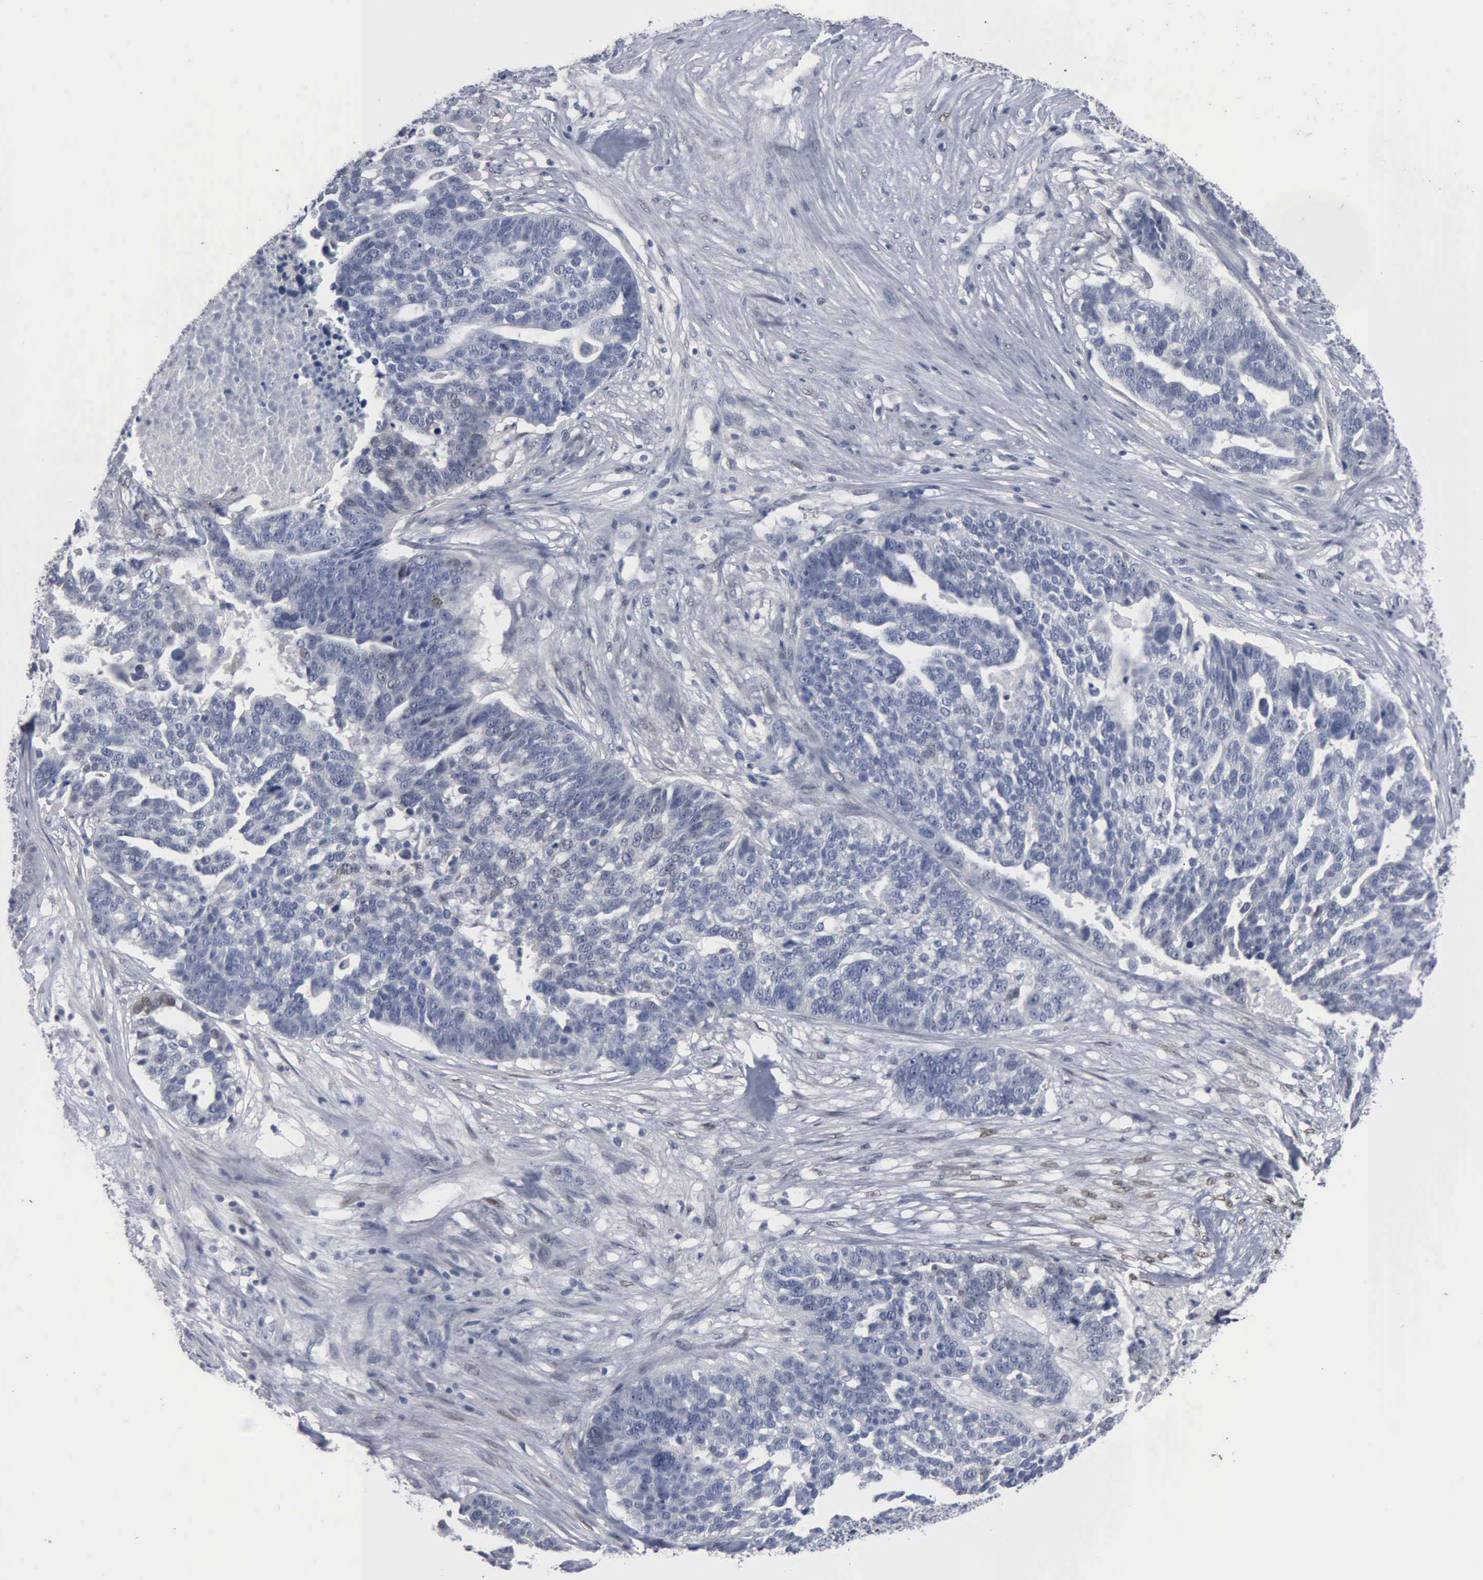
{"staining": {"intensity": "negative", "quantity": "none", "location": "none"}, "tissue": "ovarian cancer", "cell_type": "Tumor cells", "image_type": "cancer", "snomed": [{"axis": "morphology", "description": "Cystadenocarcinoma, serous, NOS"}, {"axis": "topography", "description": "Ovary"}], "caption": "Immunohistochemistry image of neoplastic tissue: ovarian serous cystadenocarcinoma stained with DAB exhibits no significant protein staining in tumor cells.", "gene": "FGF2", "patient": {"sex": "female", "age": 59}}